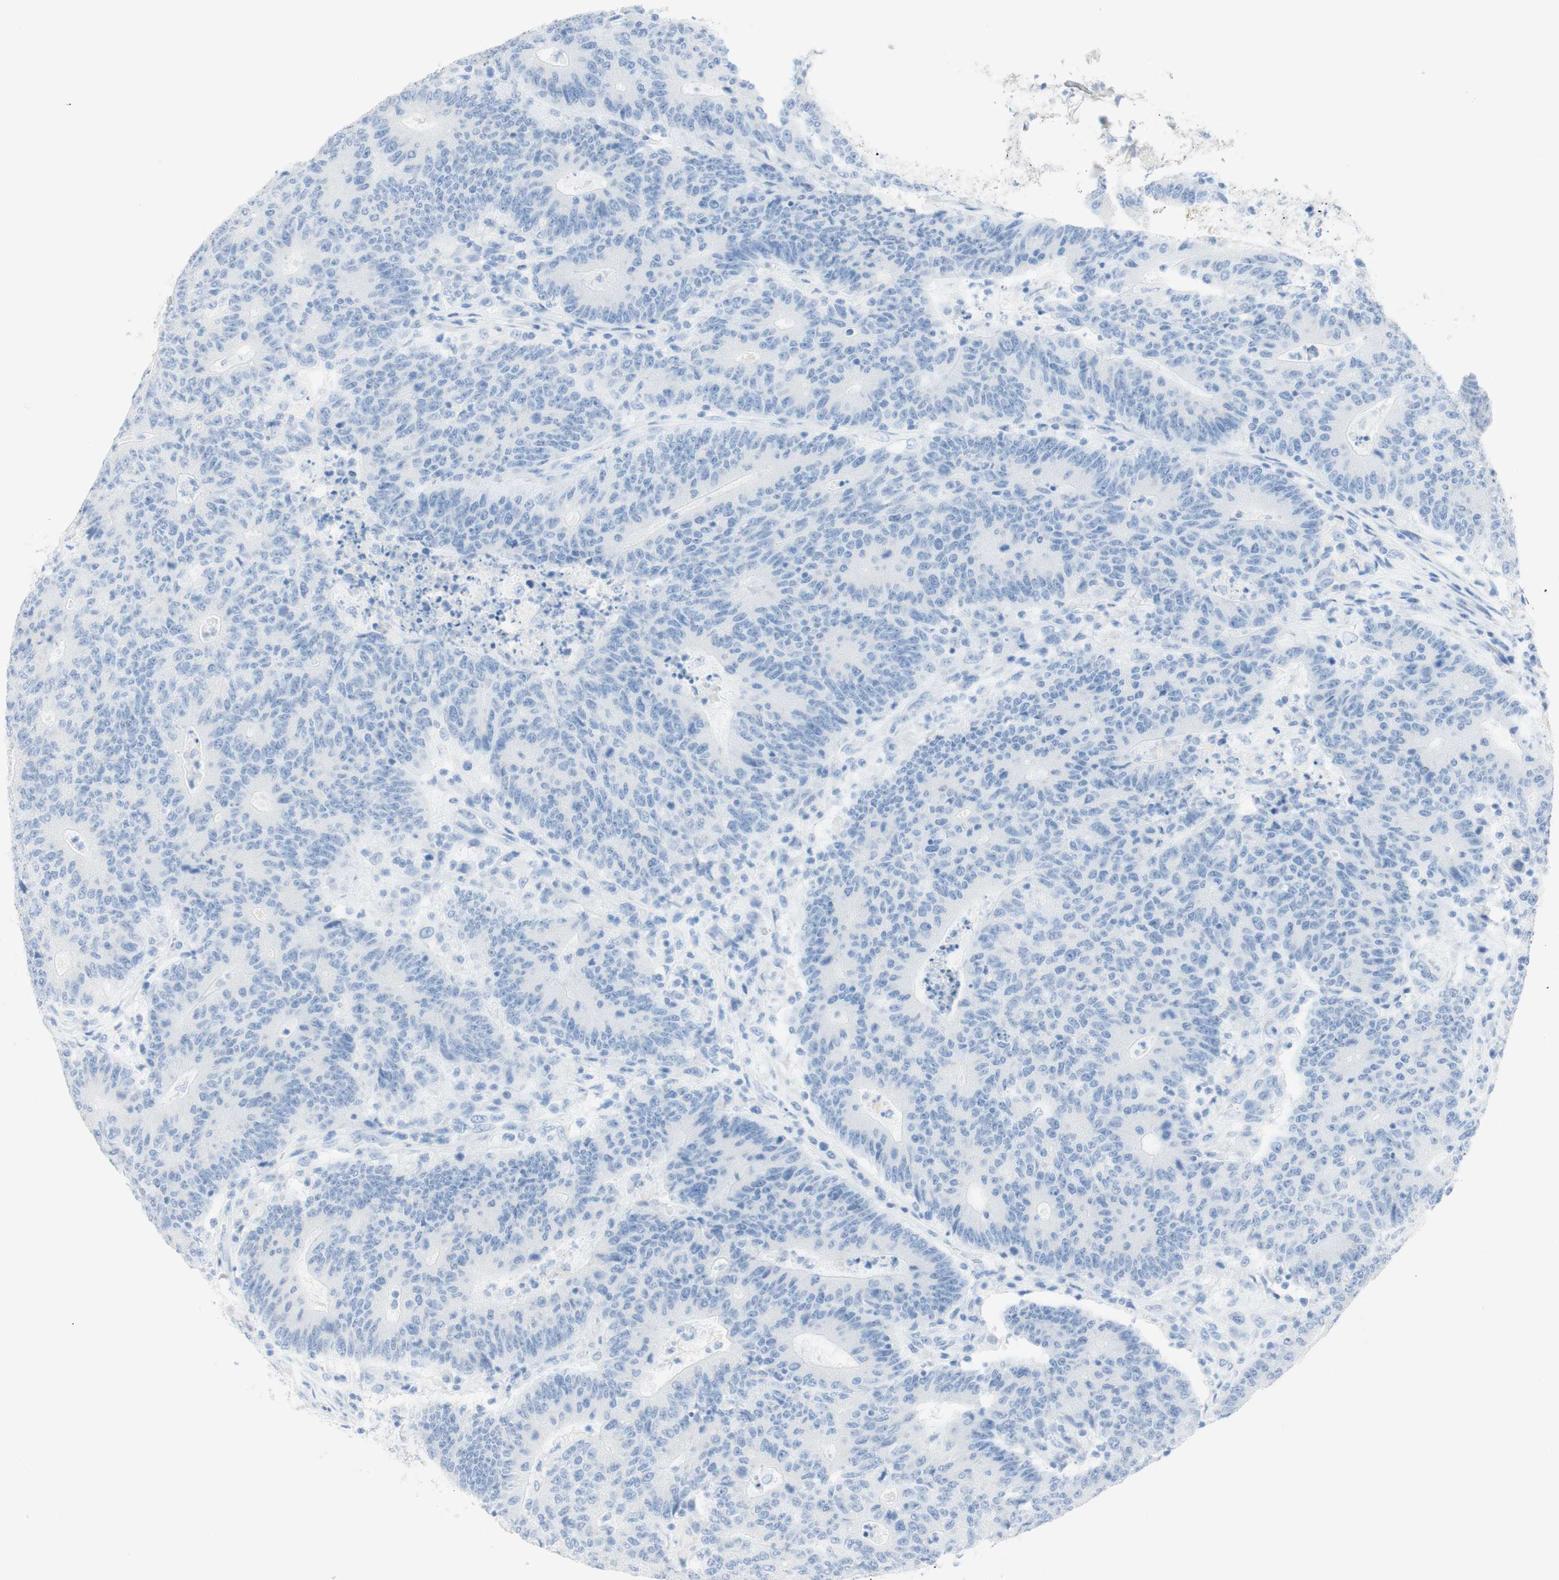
{"staining": {"intensity": "negative", "quantity": "none", "location": "none"}, "tissue": "colorectal cancer", "cell_type": "Tumor cells", "image_type": "cancer", "snomed": [{"axis": "morphology", "description": "Normal tissue, NOS"}, {"axis": "morphology", "description": "Adenocarcinoma, NOS"}, {"axis": "topography", "description": "Colon"}], "caption": "IHC image of human colorectal adenocarcinoma stained for a protein (brown), which demonstrates no expression in tumor cells.", "gene": "TPO", "patient": {"sex": "female", "age": 75}}